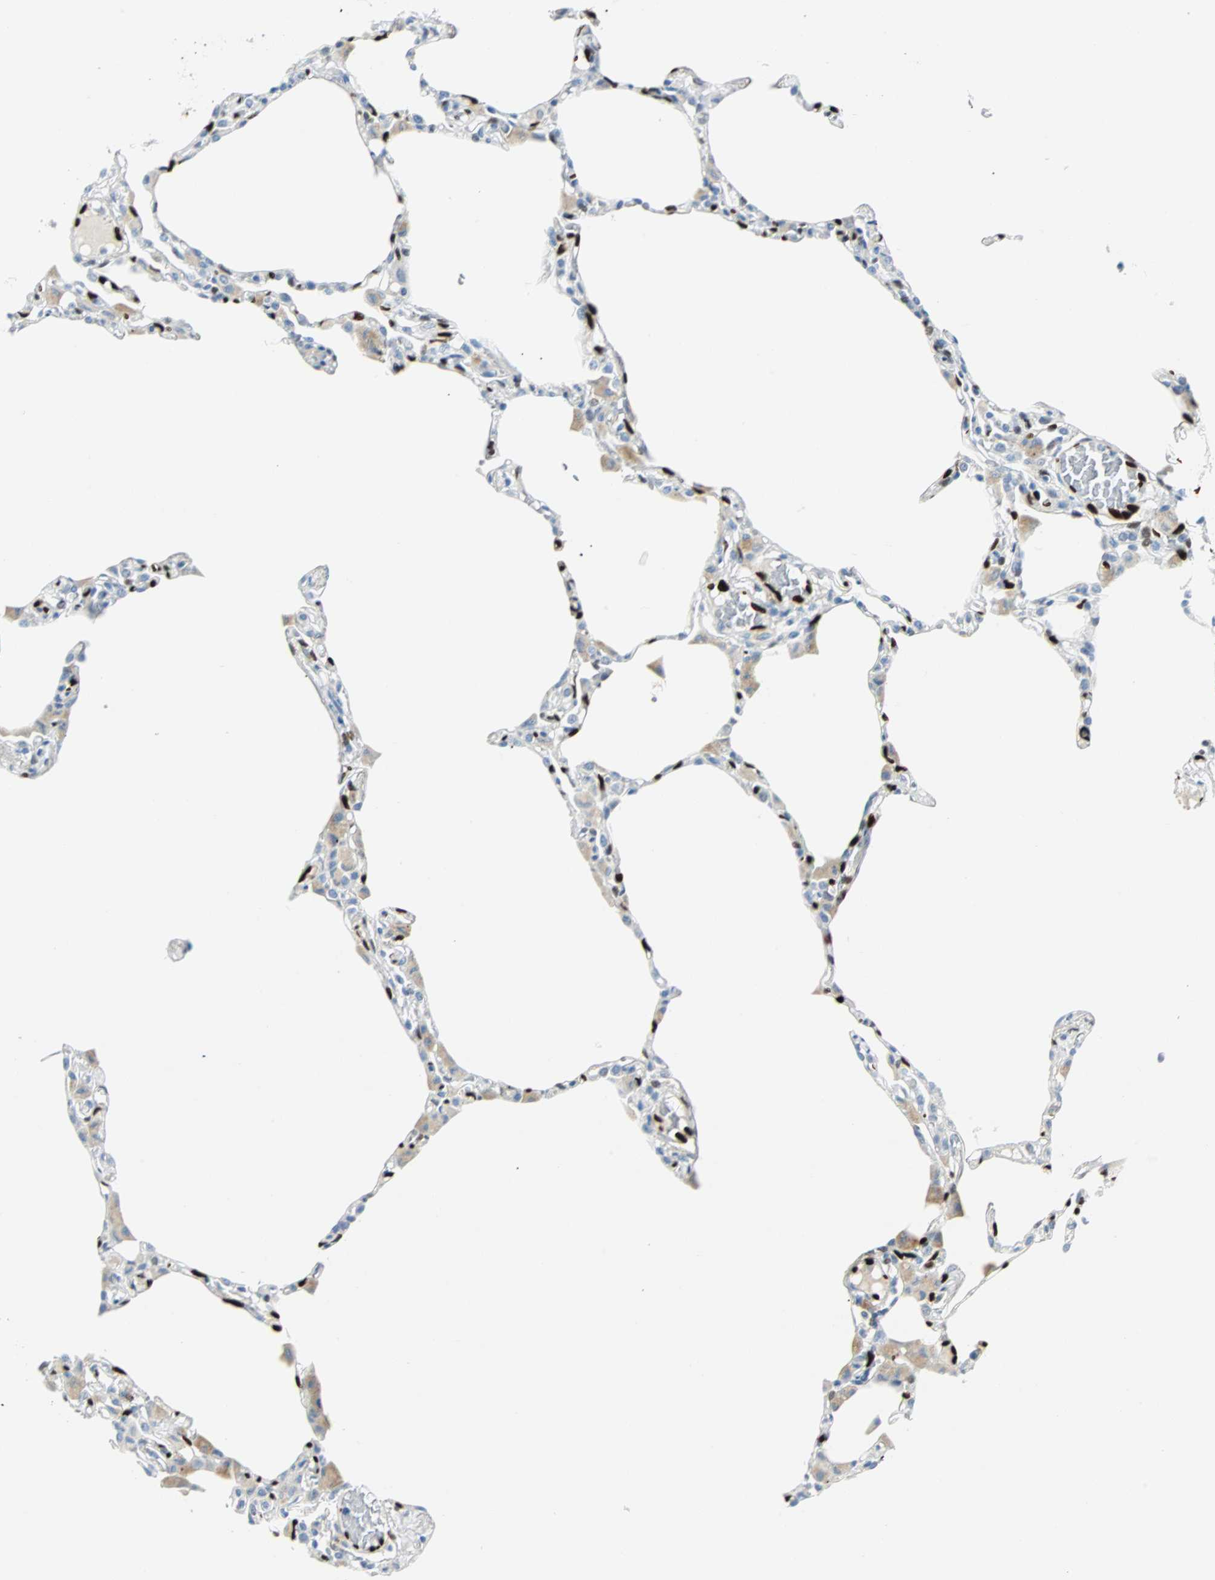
{"staining": {"intensity": "negative", "quantity": "none", "location": "none"}, "tissue": "lung", "cell_type": "Alveolar cells", "image_type": "normal", "snomed": [{"axis": "morphology", "description": "Normal tissue, NOS"}, {"axis": "topography", "description": "Lung"}], "caption": "Immunohistochemistry (IHC) photomicrograph of unremarkable lung stained for a protein (brown), which exhibits no expression in alveolar cells. Brightfield microscopy of immunohistochemistry stained with DAB (brown) and hematoxylin (blue), captured at high magnification.", "gene": "IL33", "patient": {"sex": "female", "age": 49}}